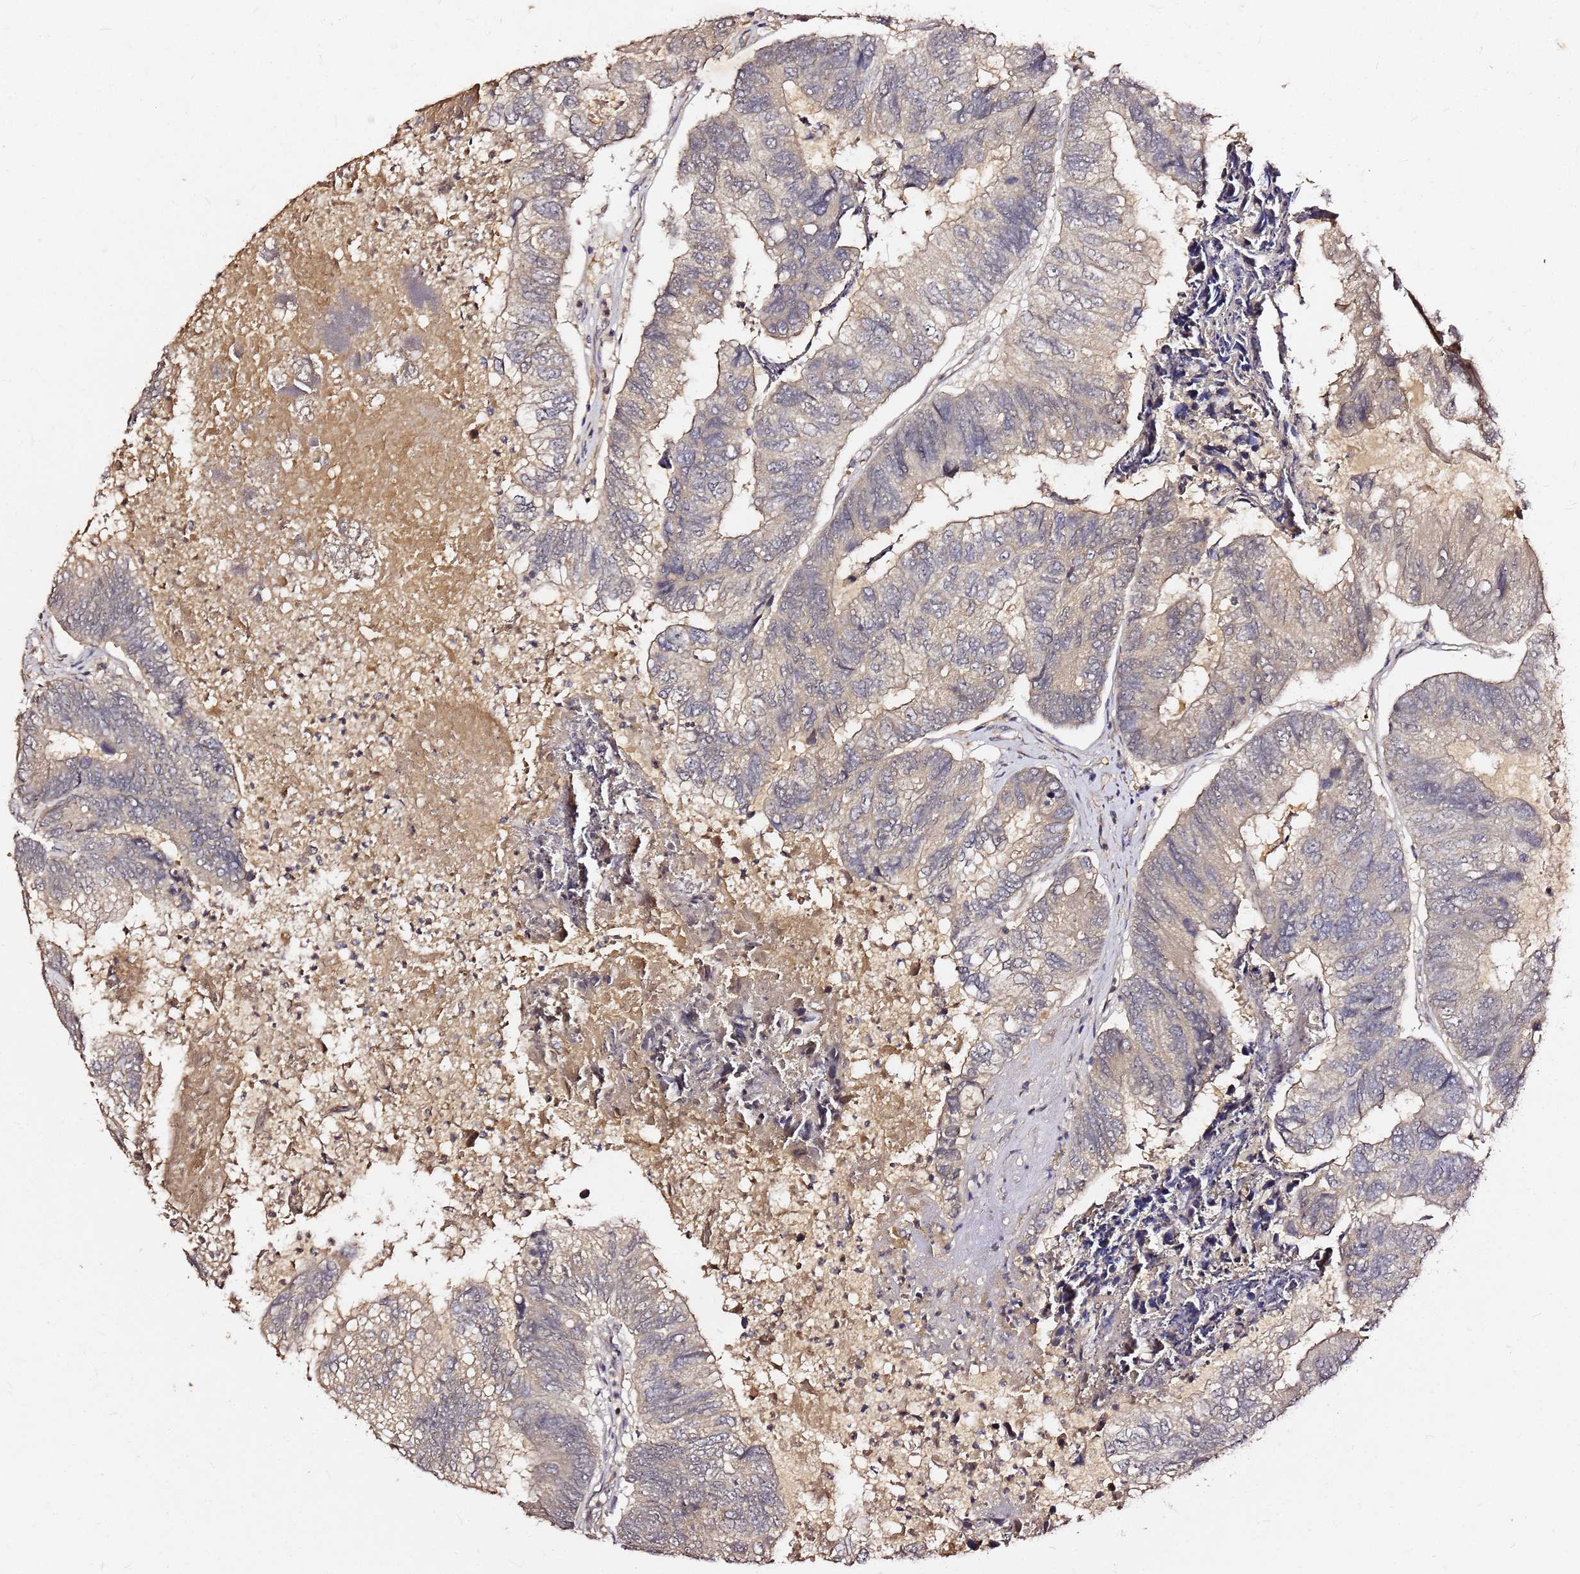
{"staining": {"intensity": "negative", "quantity": "none", "location": "none"}, "tissue": "colorectal cancer", "cell_type": "Tumor cells", "image_type": "cancer", "snomed": [{"axis": "morphology", "description": "Adenocarcinoma, NOS"}, {"axis": "topography", "description": "Colon"}], "caption": "The immunohistochemistry (IHC) micrograph has no significant staining in tumor cells of colorectal cancer (adenocarcinoma) tissue.", "gene": "C6orf136", "patient": {"sex": "female", "age": 67}}